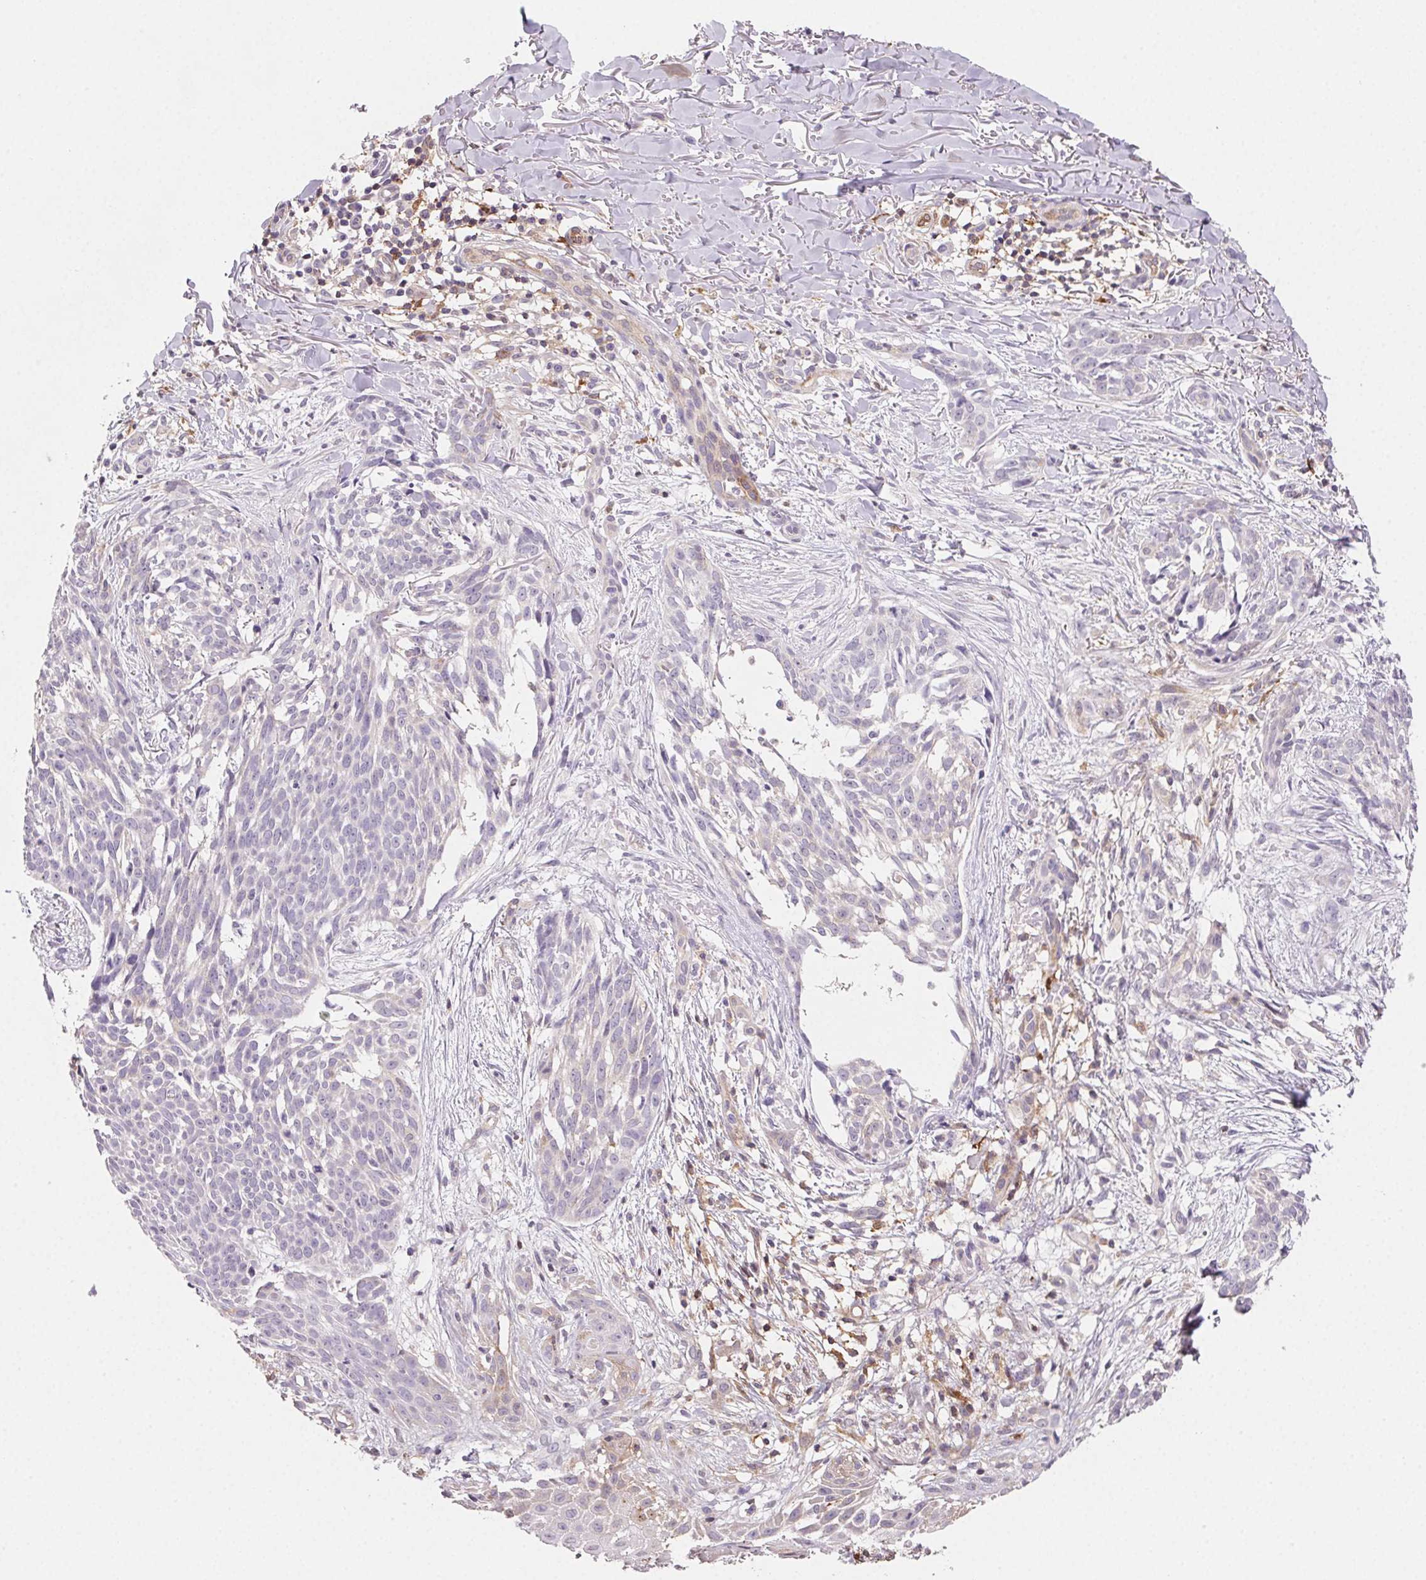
{"staining": {"intensity": "negative", "quantity": "none", "location": "none"}, "tissue": "skin cancer", "cell_type": "Tumor cells", "image_type": "cancer", "snomed": [{"axis": "morphology", "description": "Basal cell carcinoma"}, {"axis": "topography", "description": "Skin"}], "caption": "Immunohistochemistry of skin cancer (basal cell carcinoma) reveals no staining in tumor cells. (DAB (3,3'-diaminobenzidine) immunohistochemistry, high magnification).", "gene": "GBP1", "patient": {"sex": "male", "age": 88}}